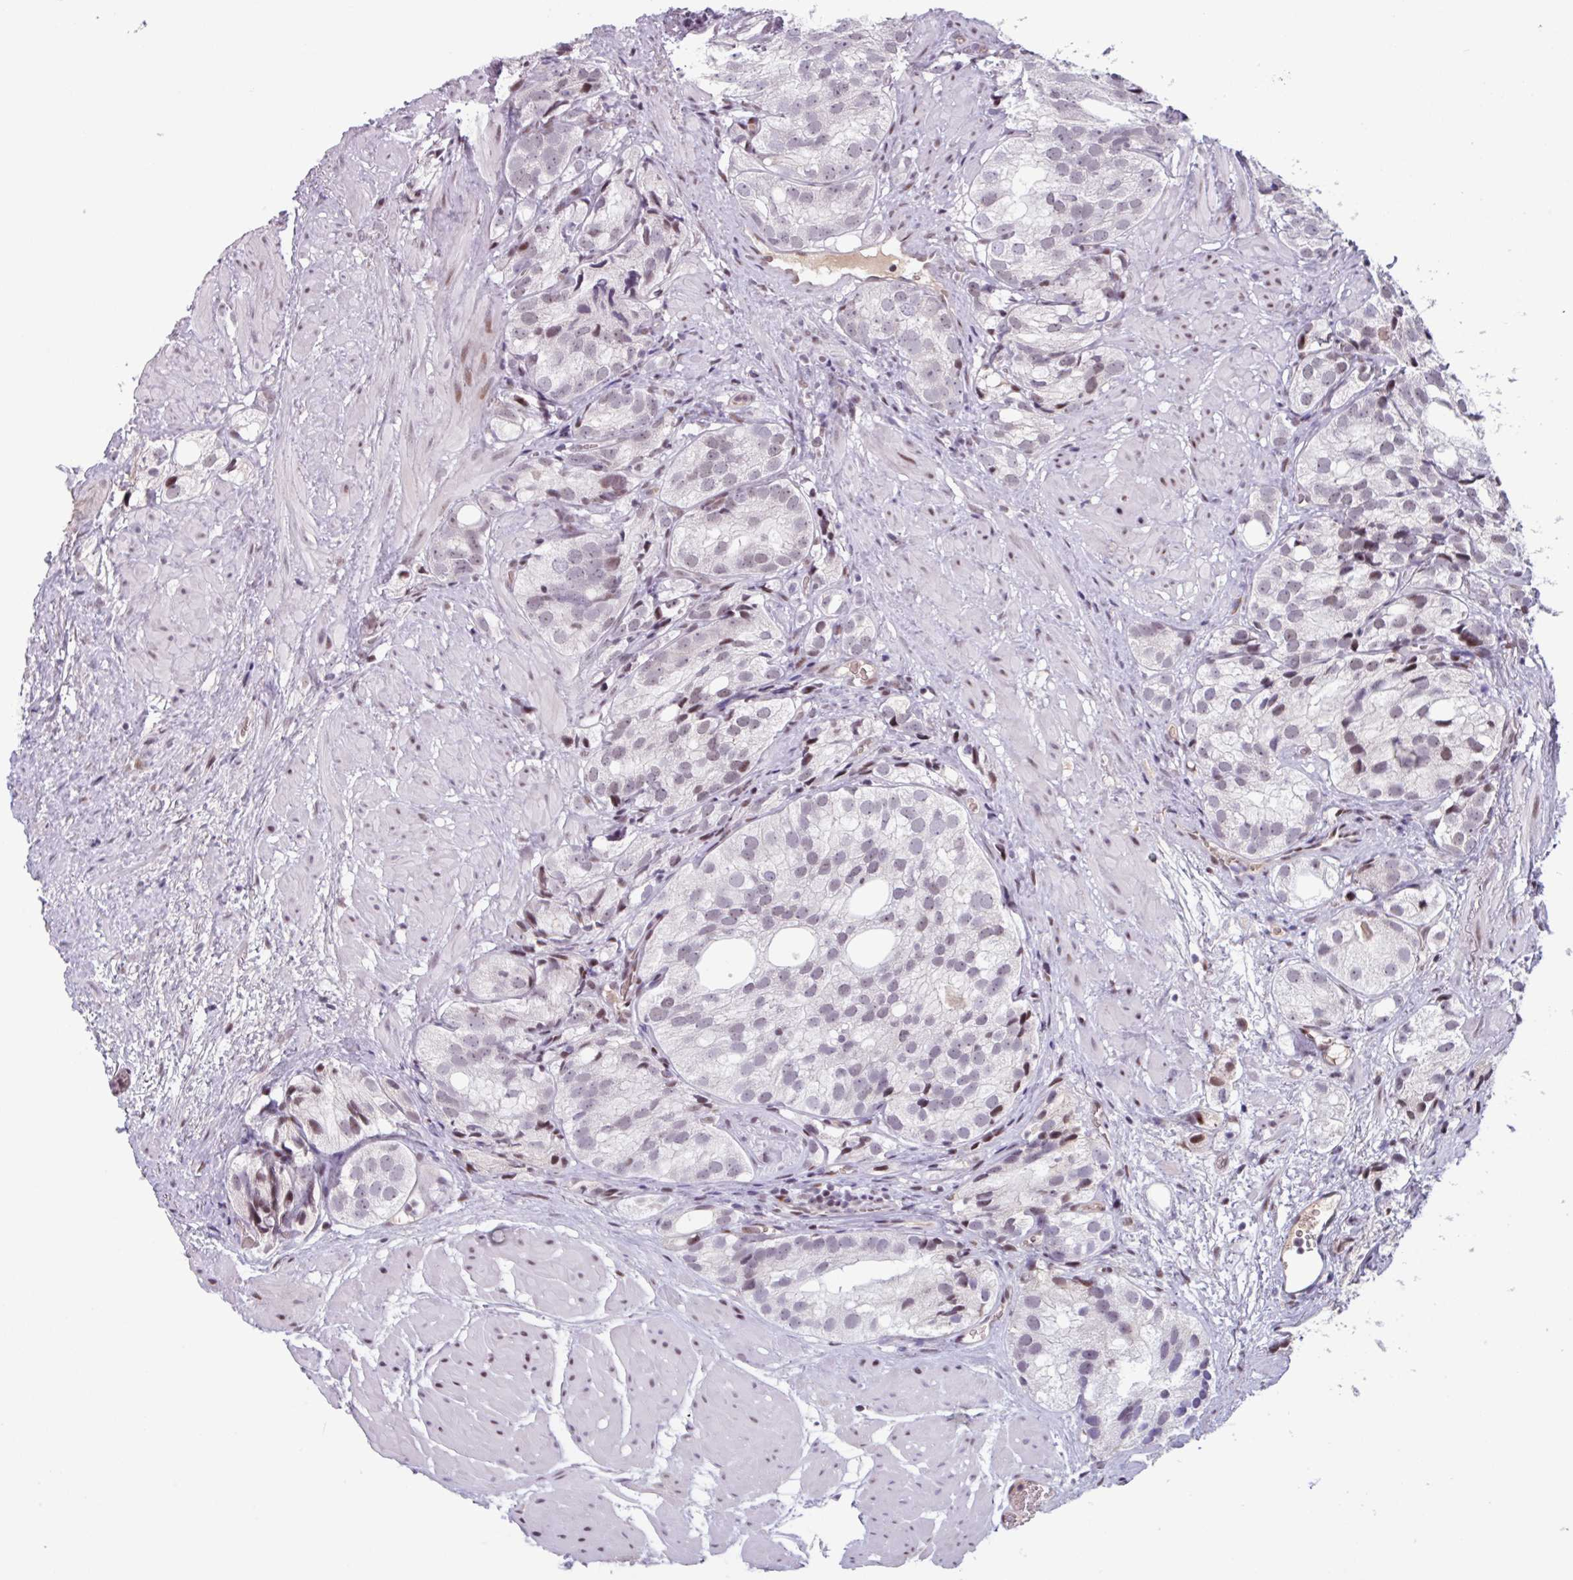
{"staining": {"intensity": "negative", "quantity": "none", "location": "none"}, "tissue": "prostate cancer", "cell_type": "Tumor cells", "image_type": "cancer", "snomed": [{"axis": "morphology", "description": "Adenocarcinoma, High grade"}, {"axis": "topography", "description": "Prostate"}], "caption": "DAB (3,3'-diaminobenzidine) immunohistochemical staining of prostate cancer displays no significant expression in tumor cells.", "gene": "ZNF575", "patient": {"sex": "male", "age": 82}}